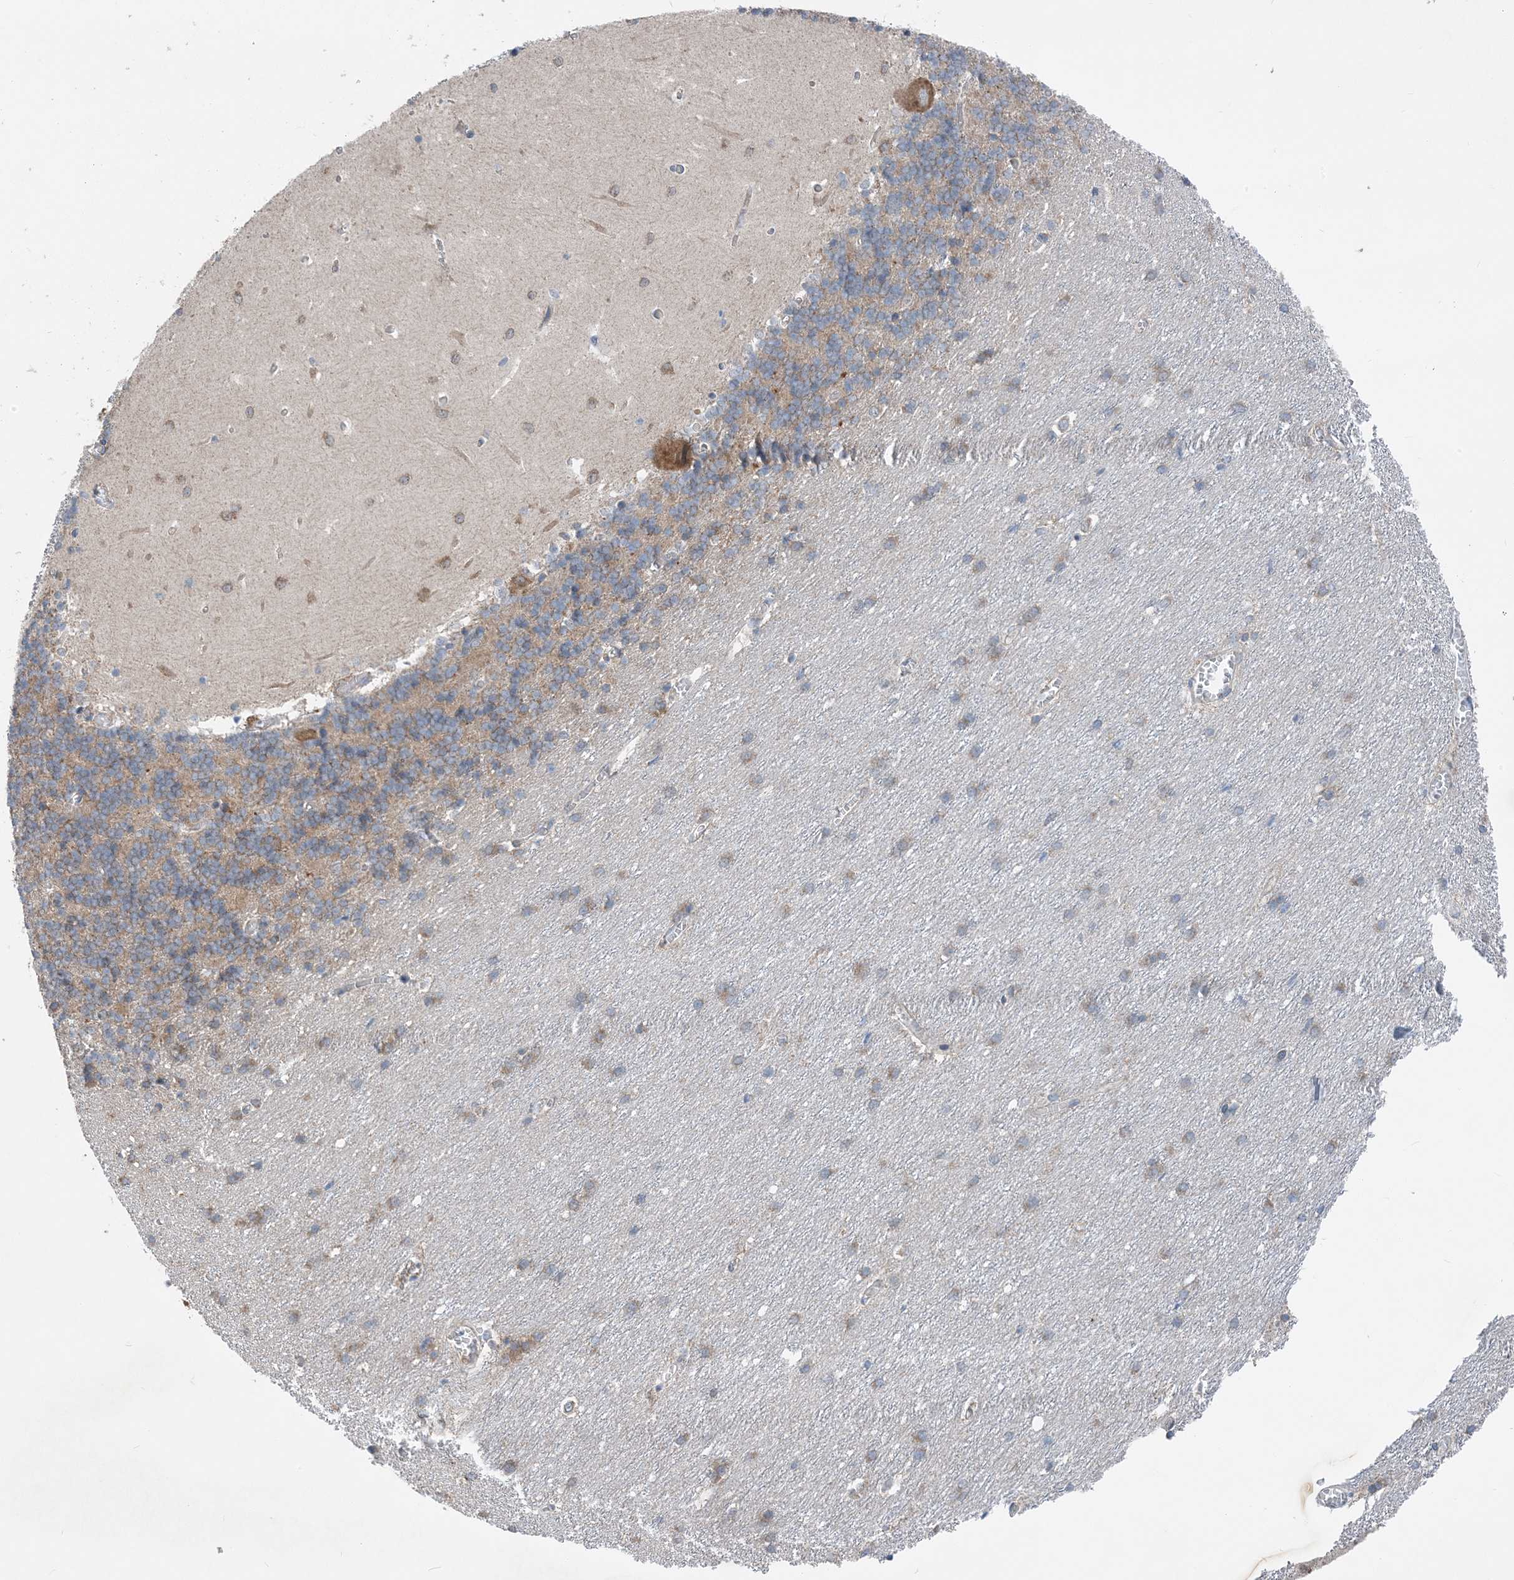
{"staining": {"intensity": "weak", "quantity": "25%-75%", "location": "cytoplasmic/membranous"}, "tissue": "cerebellum", "cell_type": "Cells in granular layer", "image_type": "normal", "snomed": [{"axis": "morphology", "description": "Normal tissue, NOS"}, {"axis": "topography", "description": "Cerebellum"}], "caption": "Cerebellum stained with a brown dye demonstrates weak cytoplasmic/membranous positive positivity in about 25%-75% of cells in granular layer.", "gene": "DHX30", "patient": {"sex": "male", "age": 37}}